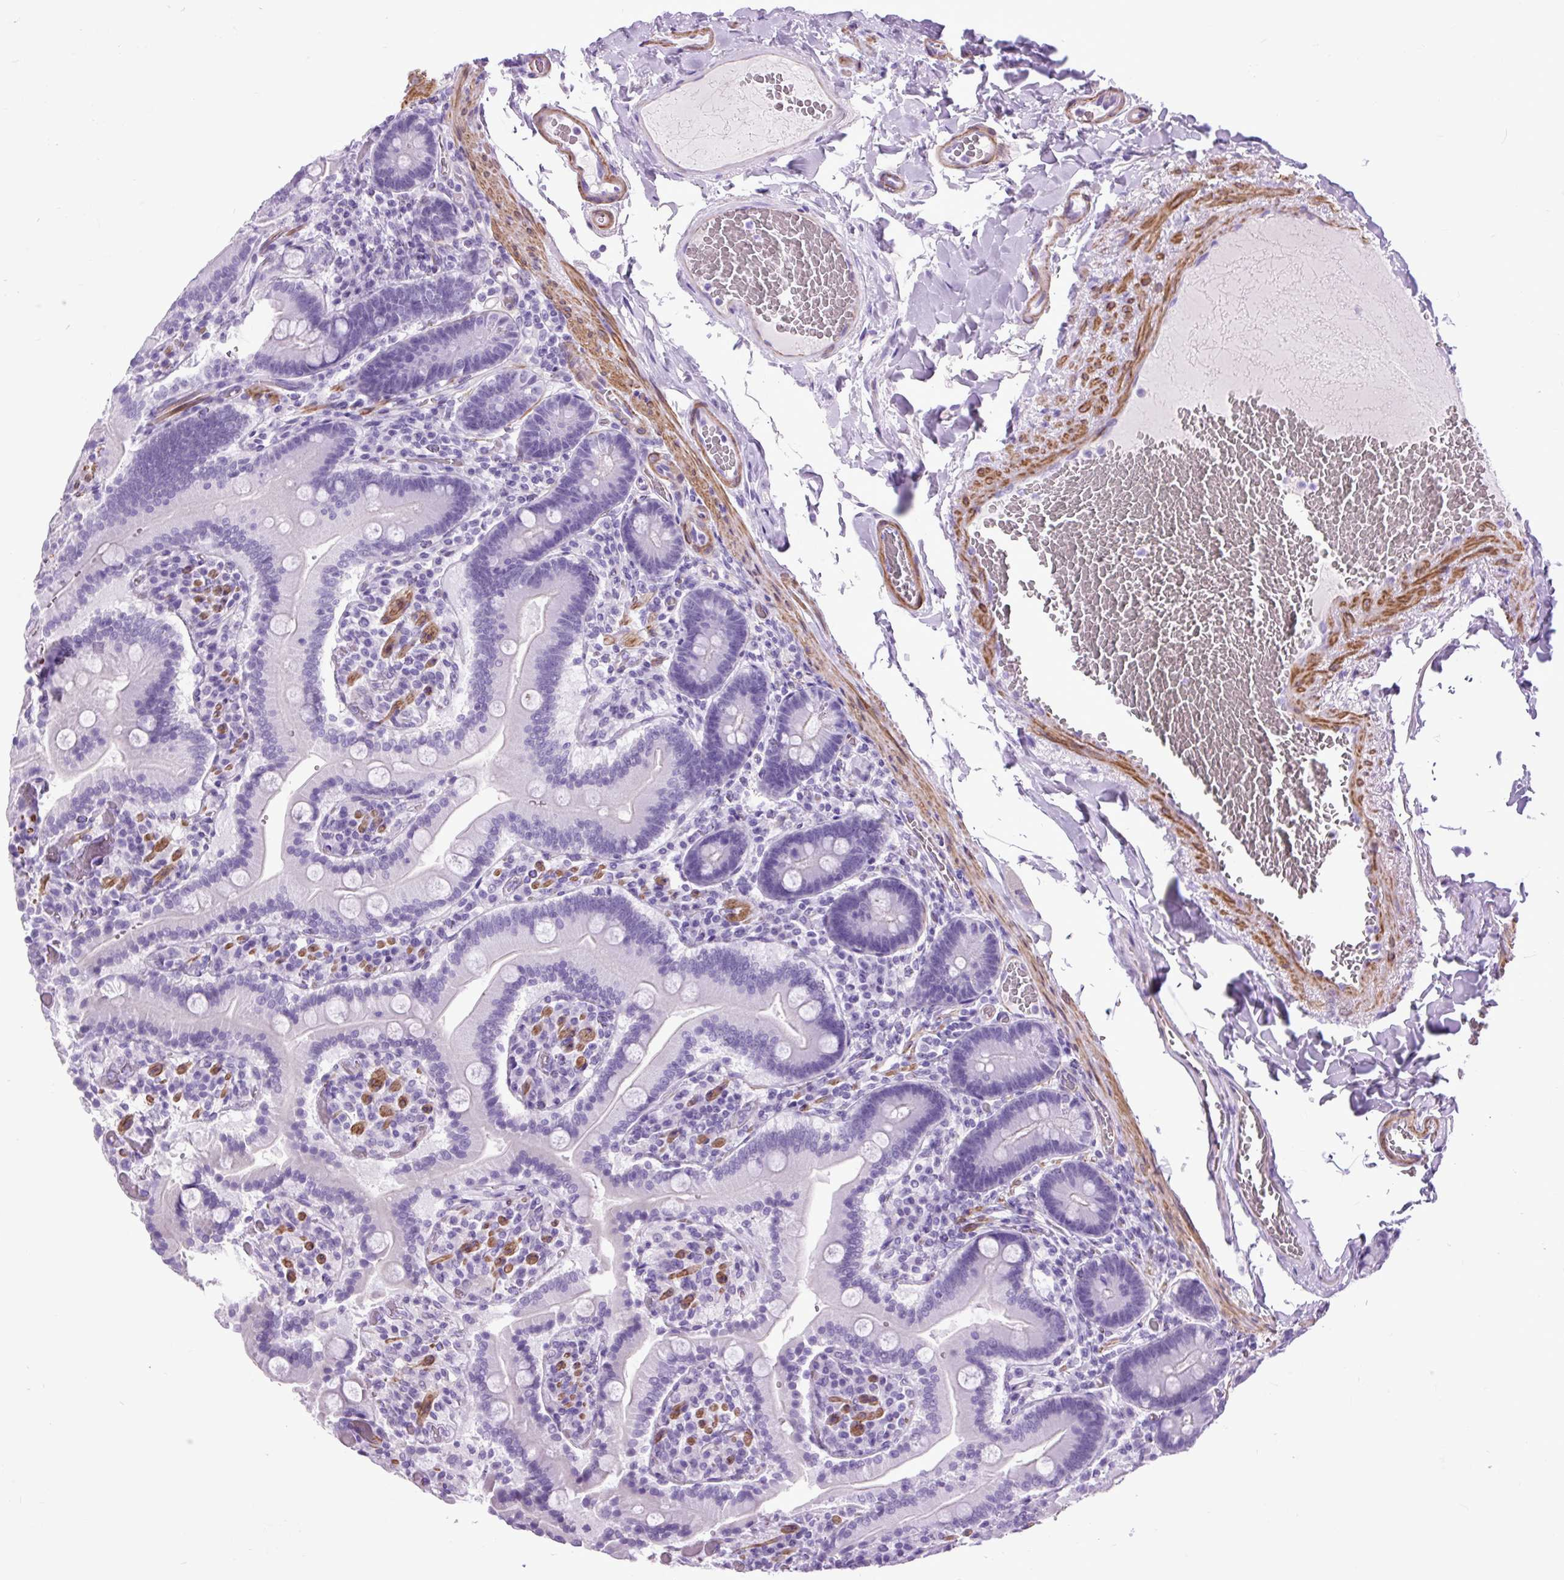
{"staining": {"intensity": "negative", "quantity": "none", "location": "none"}, "tissue": "duodenum", "cell_type": "Glandular cells", "image_type": "normal", "snomed": [{"axis": "morphology", "description": "Normal tissue, NOS"}, {"axis": "topography", "description": "Duodenum"}], "caption": "DAB (3,3'-diaminobenzidine) immunohistochemical staining of normal duodenum exhibits no significant positivity in glandular cells.", "gene": "DPP6", "patient": {"sex": "female", "age": 62}}